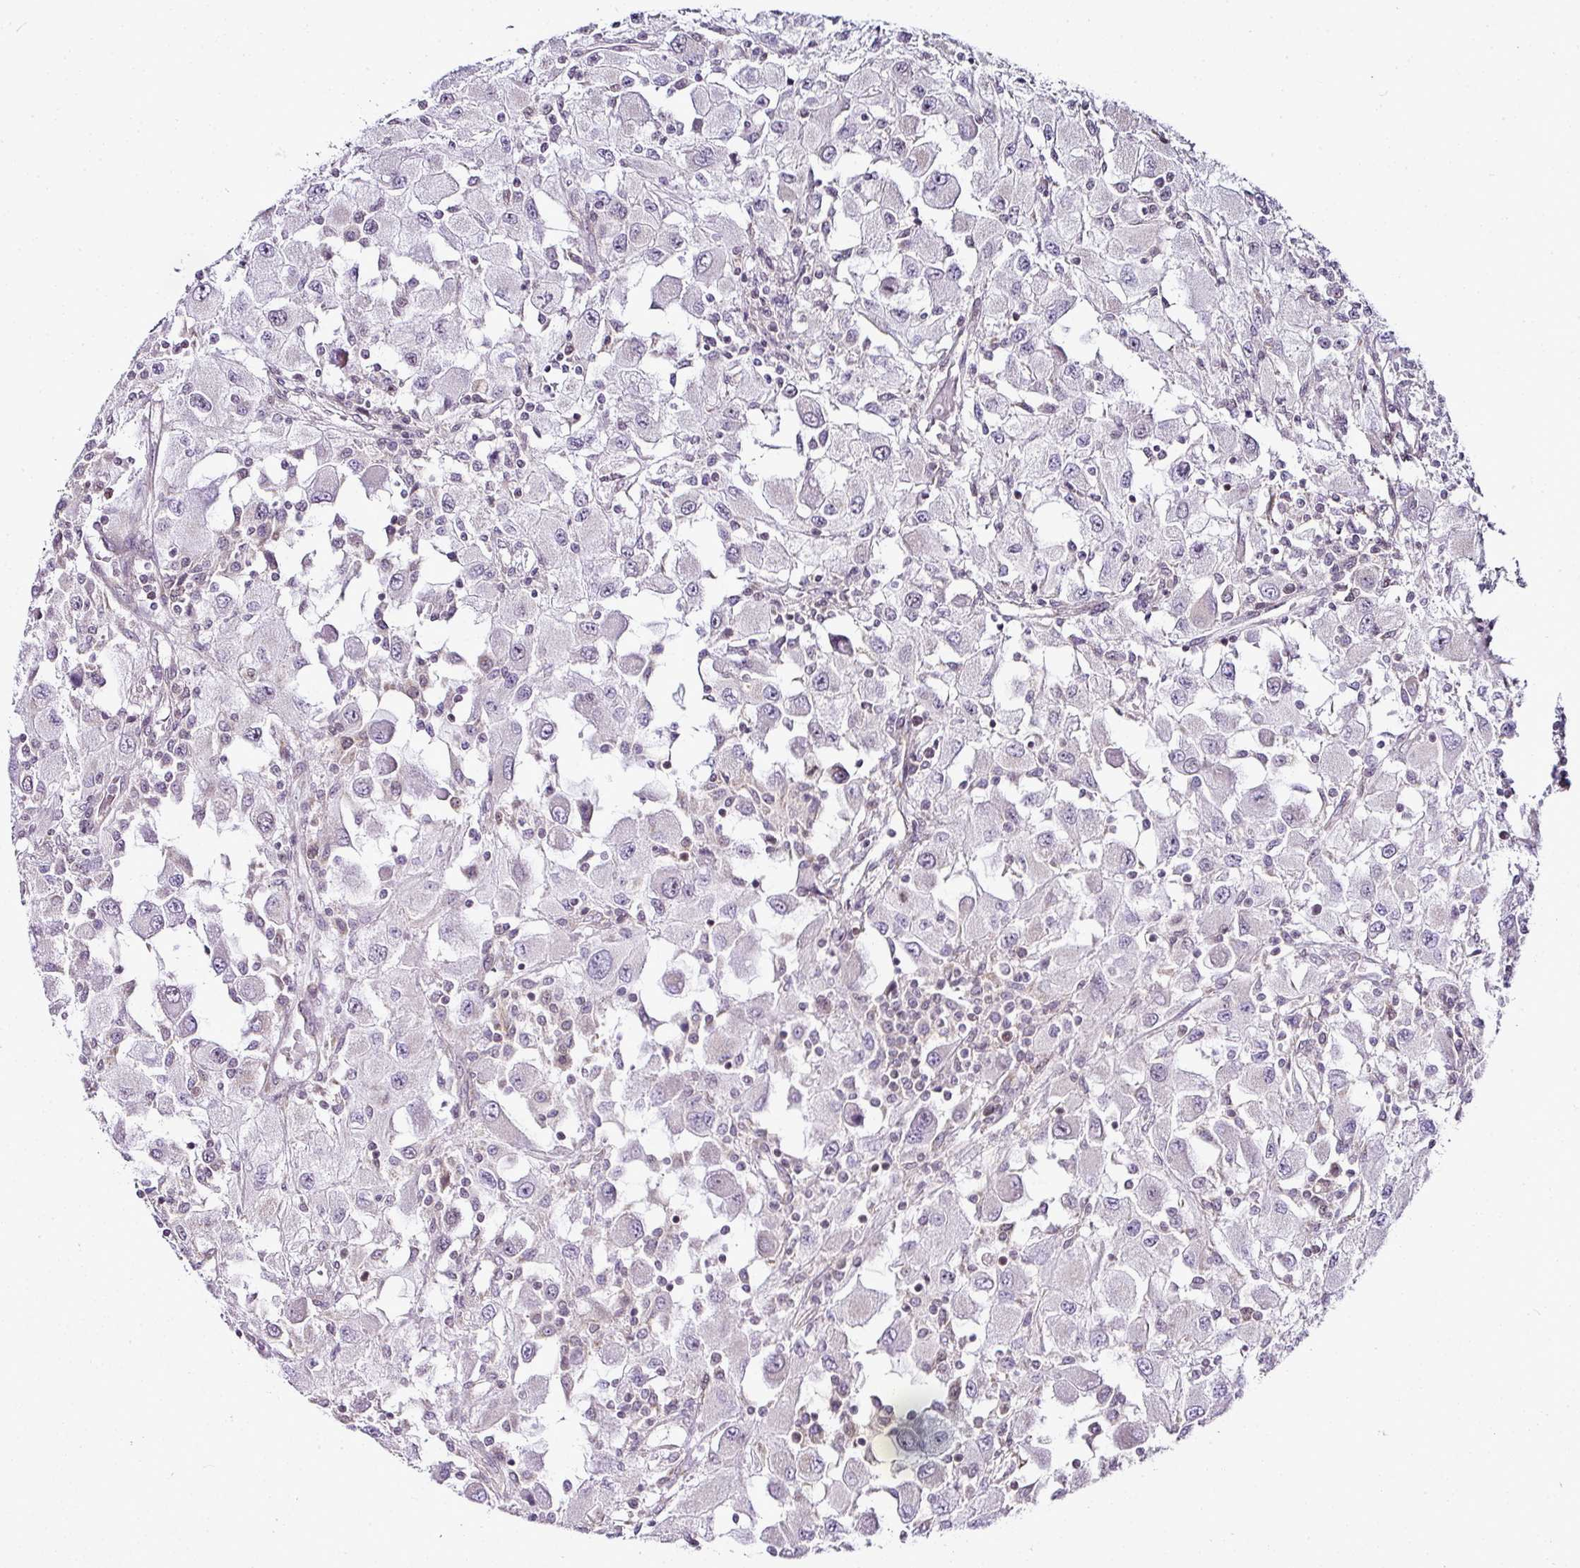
{"staining": {"intensity": "negative", "quantity": "none", "location": "none"}, "tissue": "renal cancer", "cell_type": "Tumor cells", "image_type": "cancer", "snomed": [{"axis": "morphology", "description": "Adenocarcinoma, NOS"}, {"axis": "topography", "description": "Kidney"}], "caption": "Renal cancer (adenocarcinoma) was stained to show a protein in brown. There is no significant positivity in tumor cells. (DAB (3,3'-diaminobenzidine) IHC visualized using brightfield microscopy, high magnification).", "gene": "FAM32A", "patient": {"sex": "female", "age": 67}}